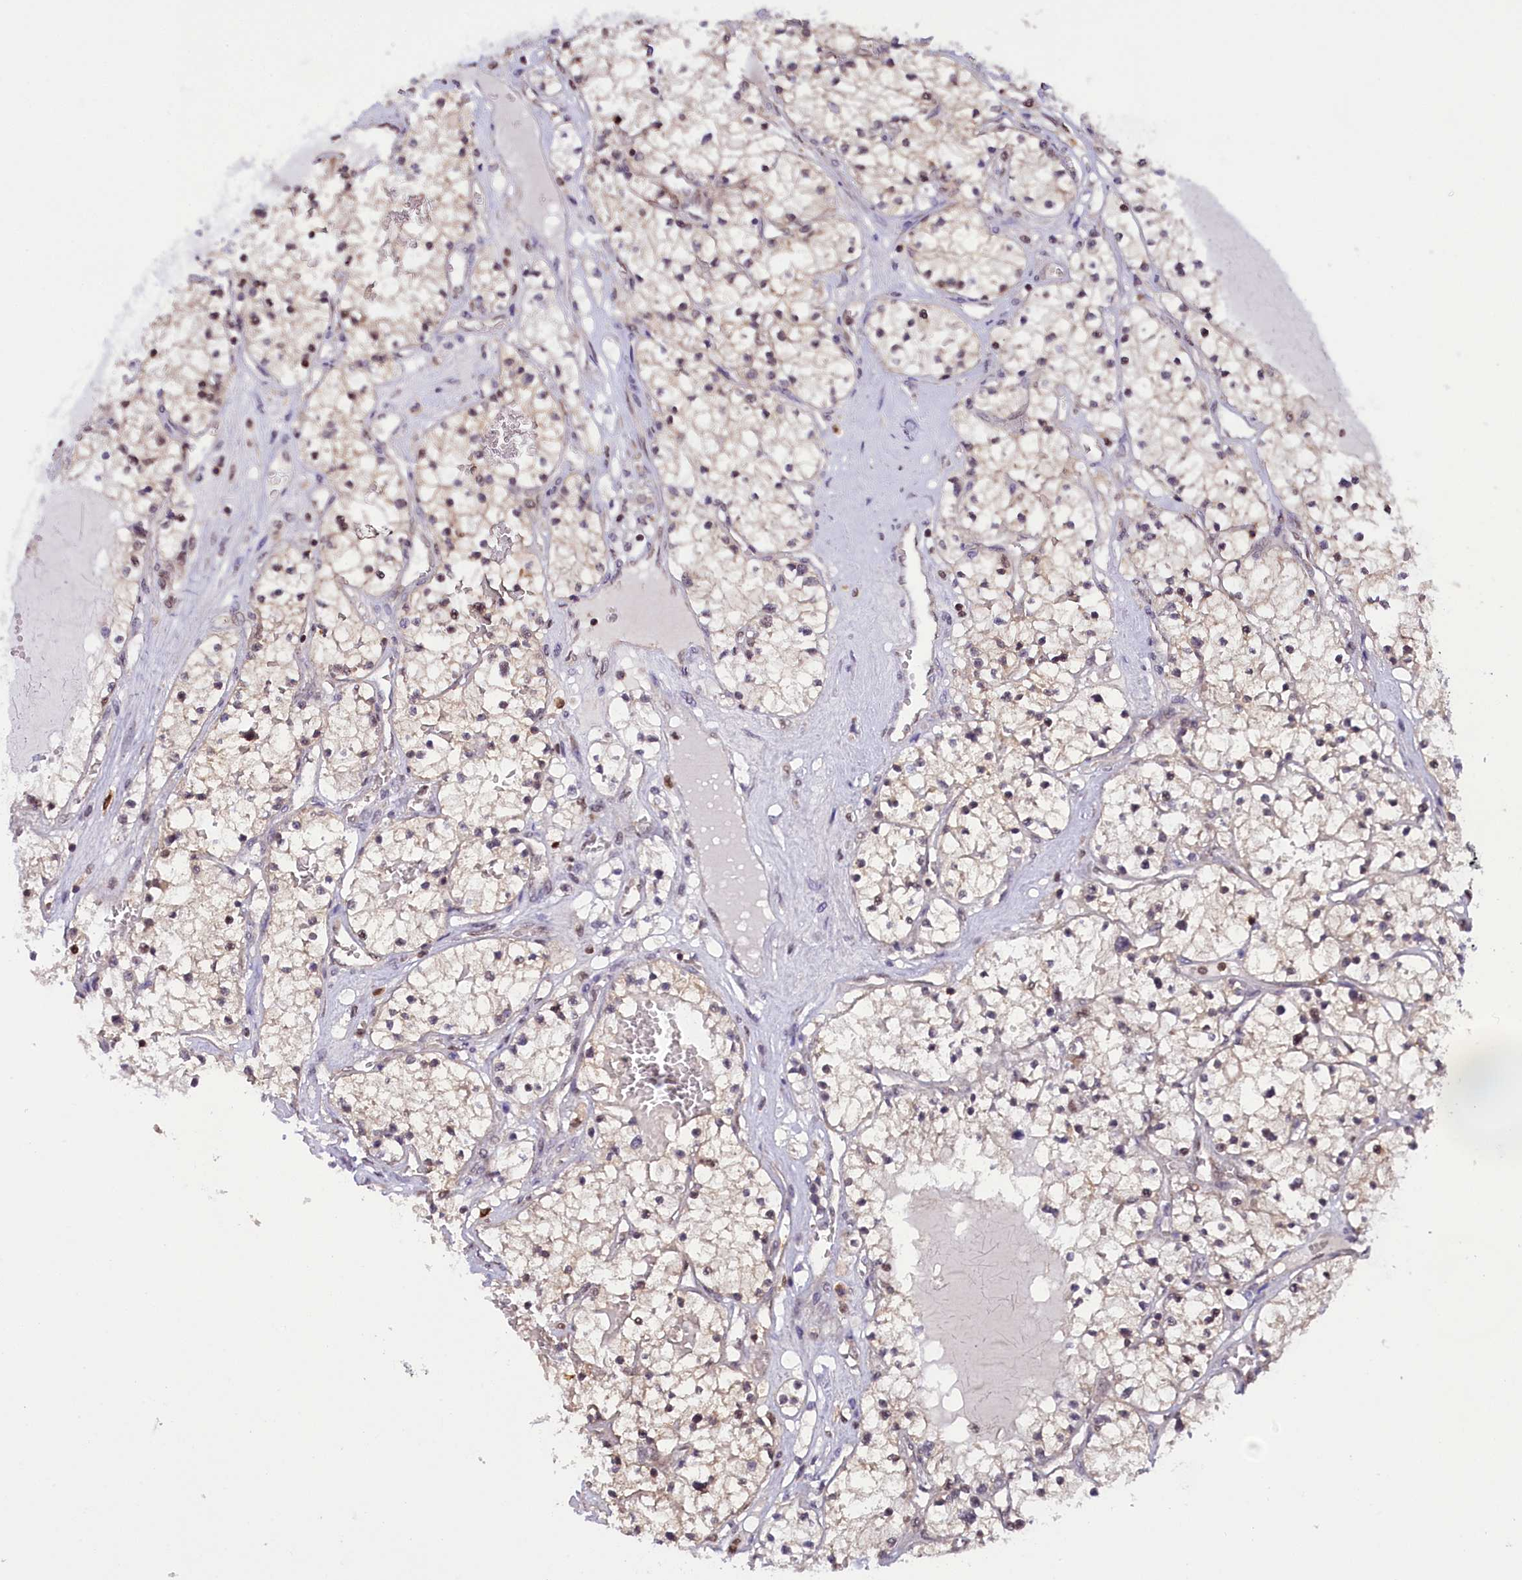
{"staining": {"intensity": "weak", "quantity": "<25%", "location": "nuclear"}, "tissue": "renal cancer", "cell_type": "Tumor cells", "image_type": "cancer", "snomed": [{"axis": "morphology", "description": "Normal tissue, NOS"}, {"axis": "morphology", "description": "Adenocarcinoma, NOS"}, {"axis": "topography", "description": "Kidney"}], "caption": "High magnification brightfield microscopy of adenocarcinoma (renal) stained with DAB (brown) and counterstained with hematoxylin (blue): tumor cells show no significant positivity.", "gene": "IZUMO2", "patient": {"sex": "male", "age": 68}}